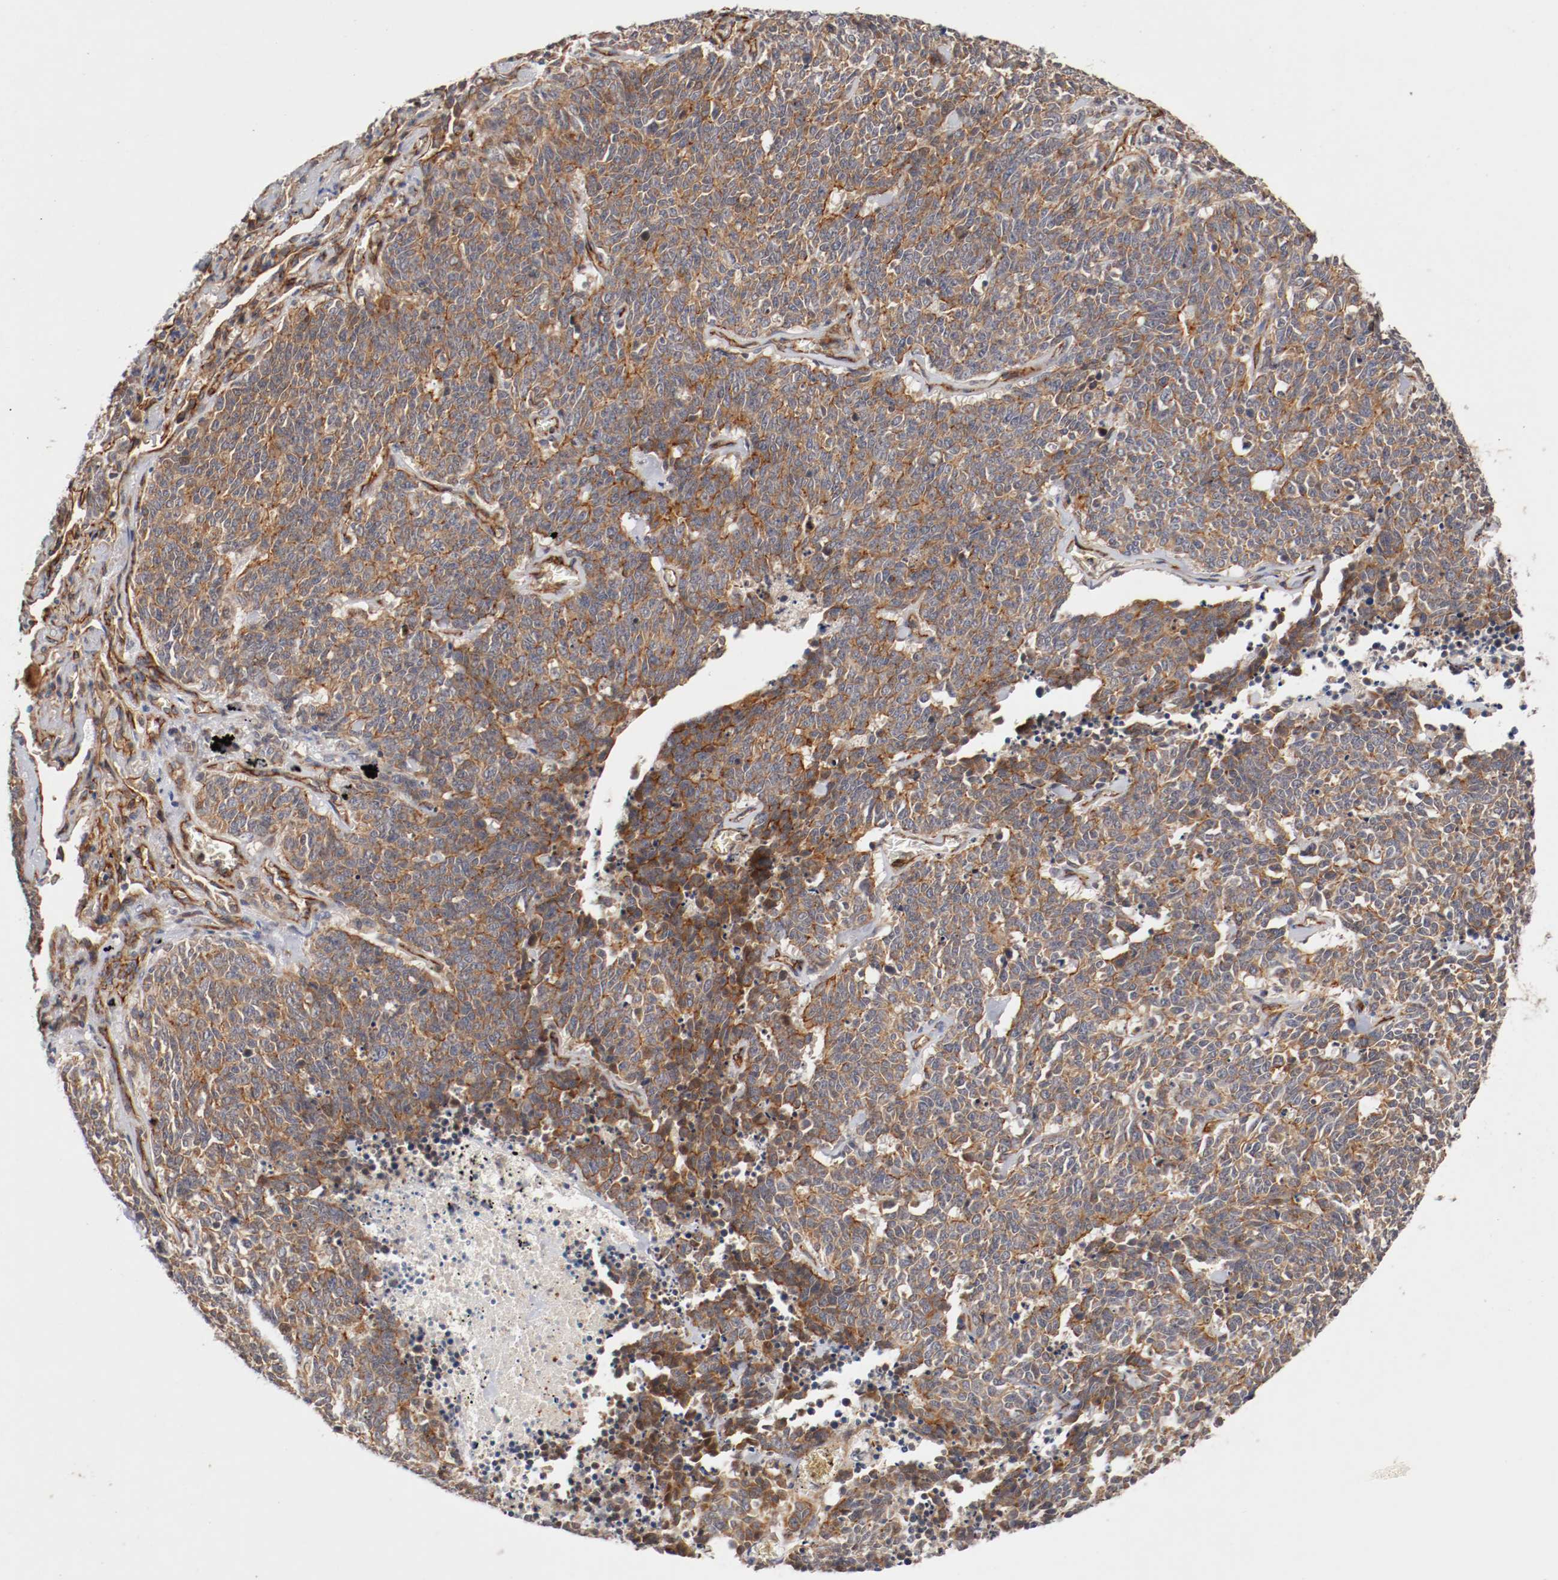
{"staining": {"intensity": "moderate", "quantity": ">75%", "location": "cytoplasmic/membranous"}, "tissue": "lung cancer", "cell_type": "Tumor cells", "image_type": "cancer", "snomed": [{"axis": "morphology", "description": "Neoplasm, malignant, NOS"}, {"axis": "topography", "description": "Lung"}], "caption": "Lung cancer stained with DAB (3,3'-diaminobenzidine) IHC exhibits medium levels of moderate cytoplasmic/membranous expression in about >75% of tumor cells. (Brightfield microscopy of DAB IHC at high magnification).", "gene": "TYK2", "patient": {"sex": "female", "age": 58}}